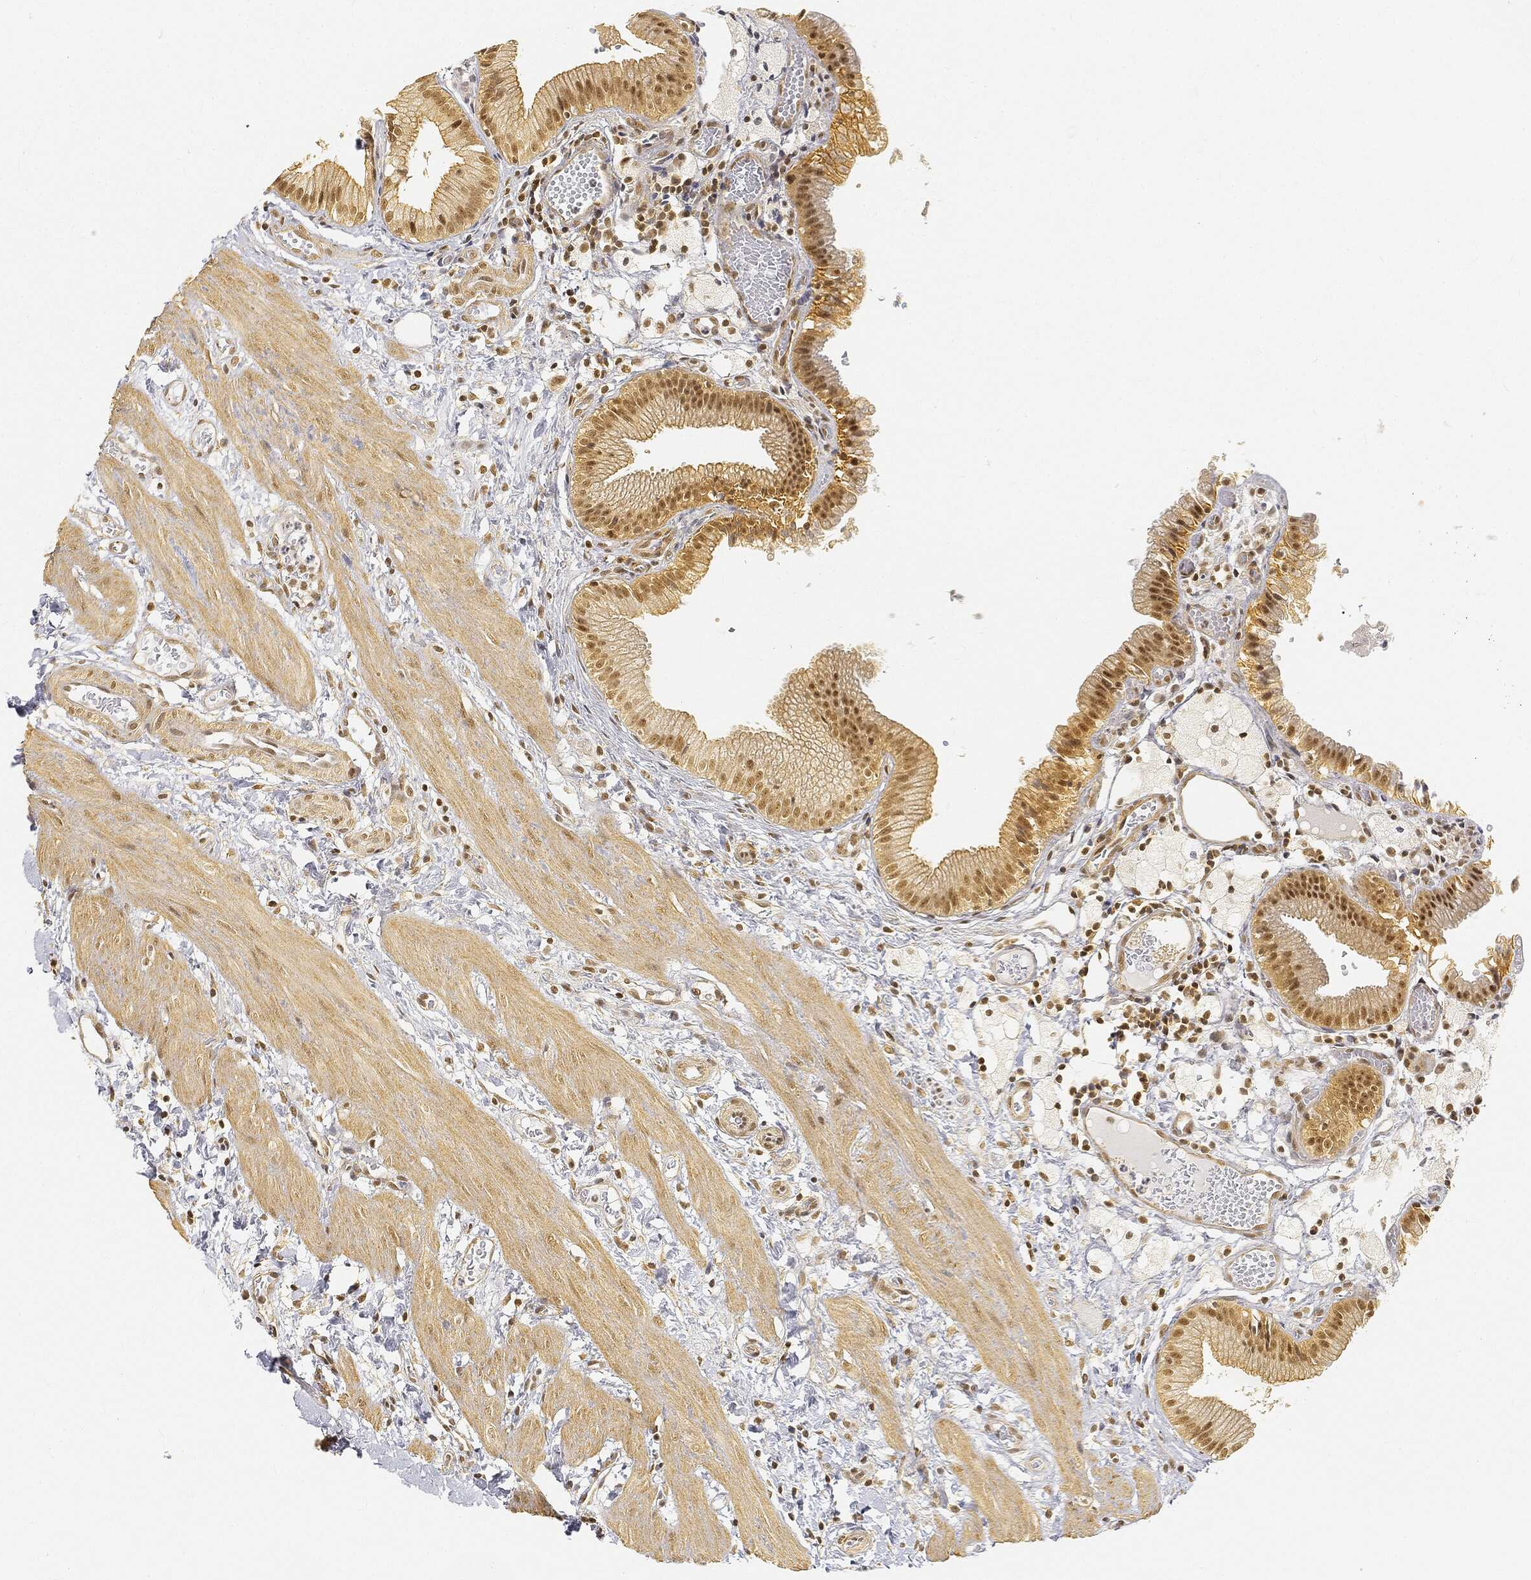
{"staining": {"intensity": "moderate", "quantity": ">75%", "location": "cytoplasmic/membranous,nuclear"}, "tissue": "gallbladder", "cell_type": "Glandular cells", "image_type": "normal", "snomed": [{"axis": "morphology", "description": "Normal tissue, NOS"}, {"axis": "topography", "description": "Gallbladder"}], "caption": "Immunohistochemical staining of normal human gallbladder shows medium levels of moderate cytoplasmic/membranous,nuclear expression in approximately >75% of glandular cells.", "gene": "RSRC2", "patient": {"sex": "female", "age": 24}}